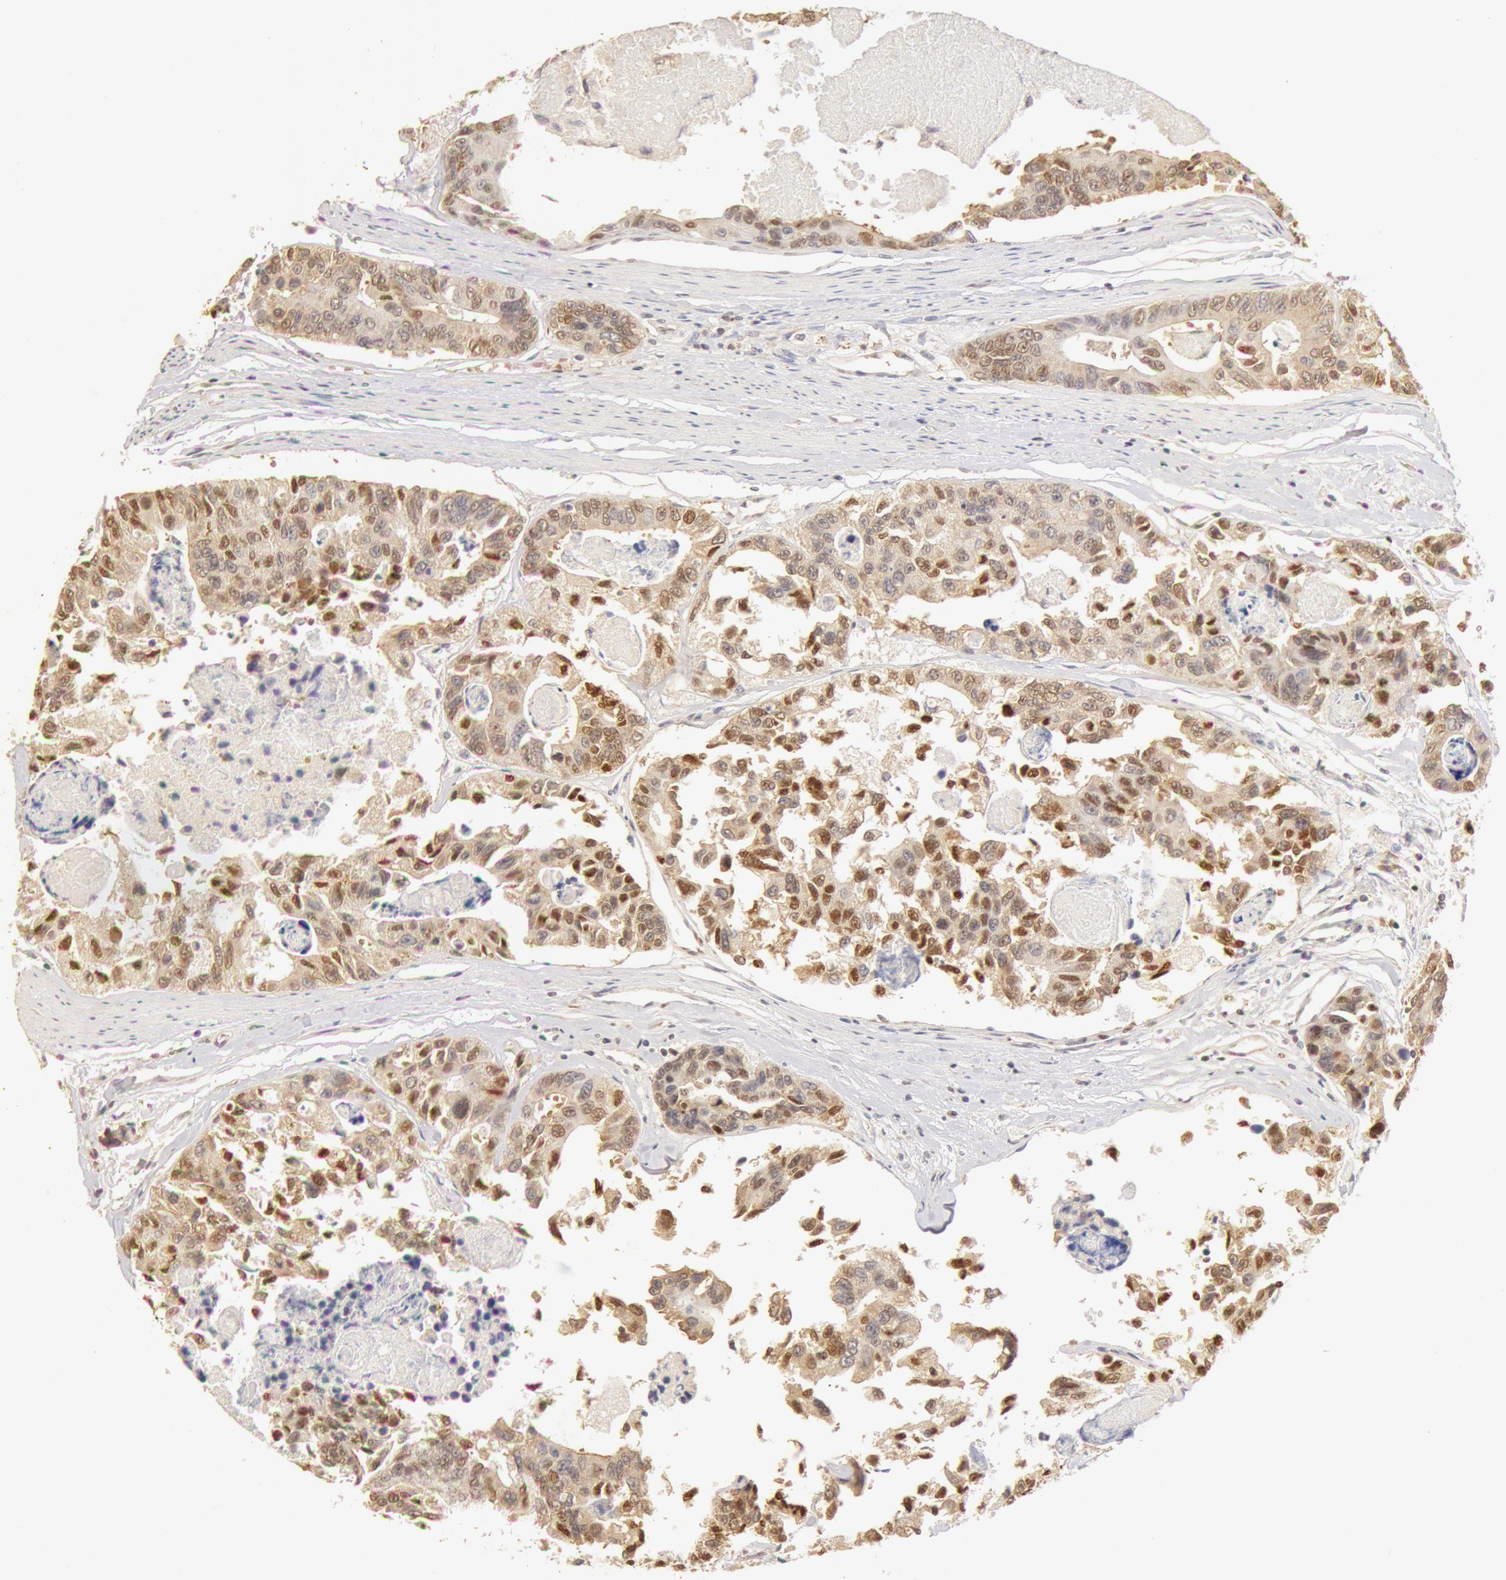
{"staining": {"intensity": "moderate", "quantity": ">75%", "location": "cytoplasmic/membranous,nuclear"}, "tissue": "colorectal cancer", "cell_type": "Tumor cells", "image_type": "cancer", "snomed": [{"axis": "morphology", "description": "Adenocarcinoma, NOS"}, {"axis": "topography", "description": "Colon"}], "caption": "Protein expression analysis of colorectal cancer (adenocarcinoma) displays moderate cytoplasmic/membranous and nuclear positivity in approximately >75% of tumor cells. Immunohistochemistry (ihc) stains the protein of interest in brown and the nuclei are stained blue.", "gene": "SNRNP70", "patient": {"sex": "female", "age": 86}}